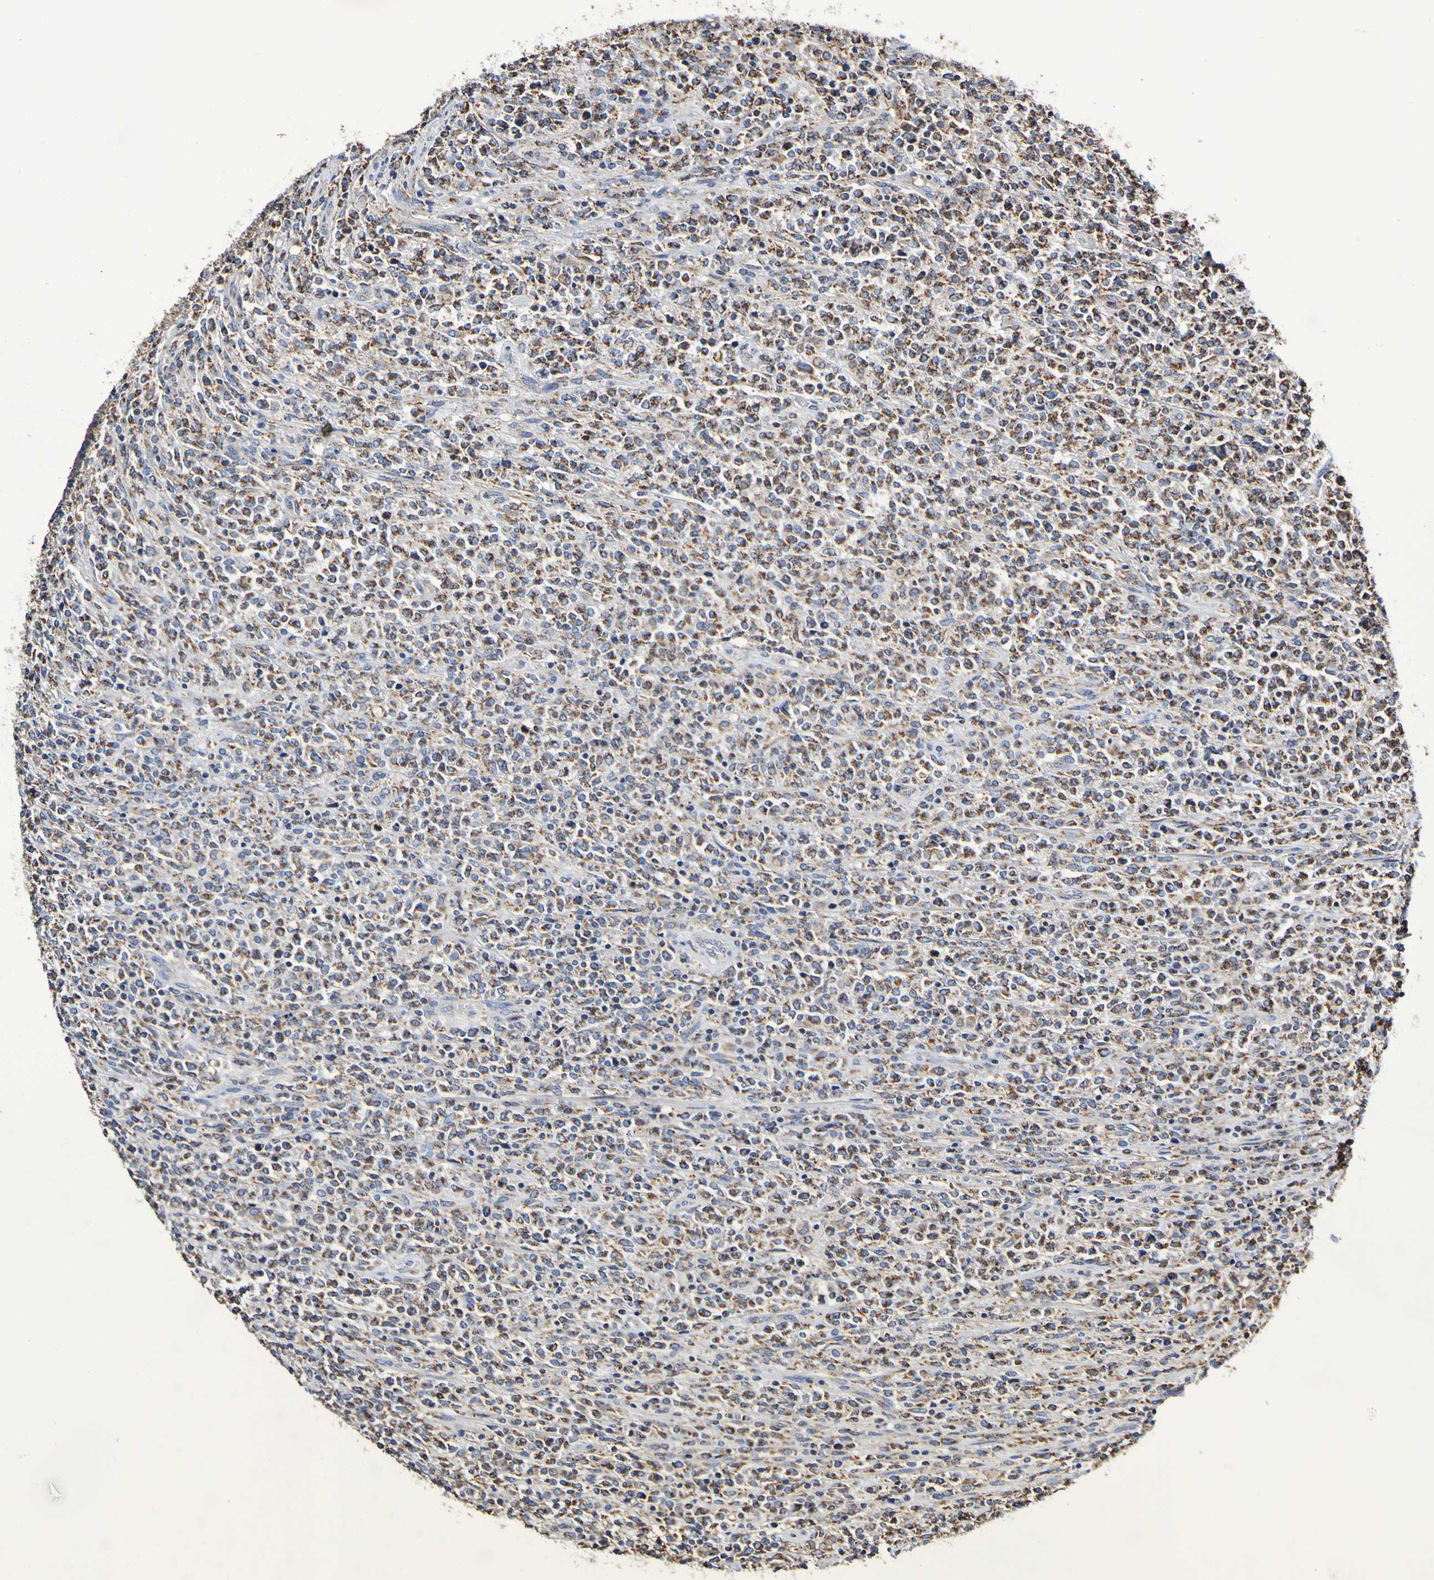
{"staining": {"intensity": "moderate", "quantity": ">75%", "location": "cytoplasmic/membranous"}, "tissue": "lymphoma", "cell_type": "Tumor cells", "image_type": "cancer", "snomed": [{"axis": "morphology", "description": "Malignant lymphoma, non-Hodgkin's type, High grade"}, {"axis": "topography", "description": "Soft tissue"}], "caption": "Brown immunohistochemical staining in high-grade malignant lymphoma, non-Hodgkin's type demonstrates moderate cytoplasmic/membranous staining in about >75% of tumor cells. The staining is performed using DAB brown chromogen to label protein expression. The nuclei are counter-stained blue using hematoxylin.", "gene": "IL18R1", "patient": {"sex": "male", "age": 18}}